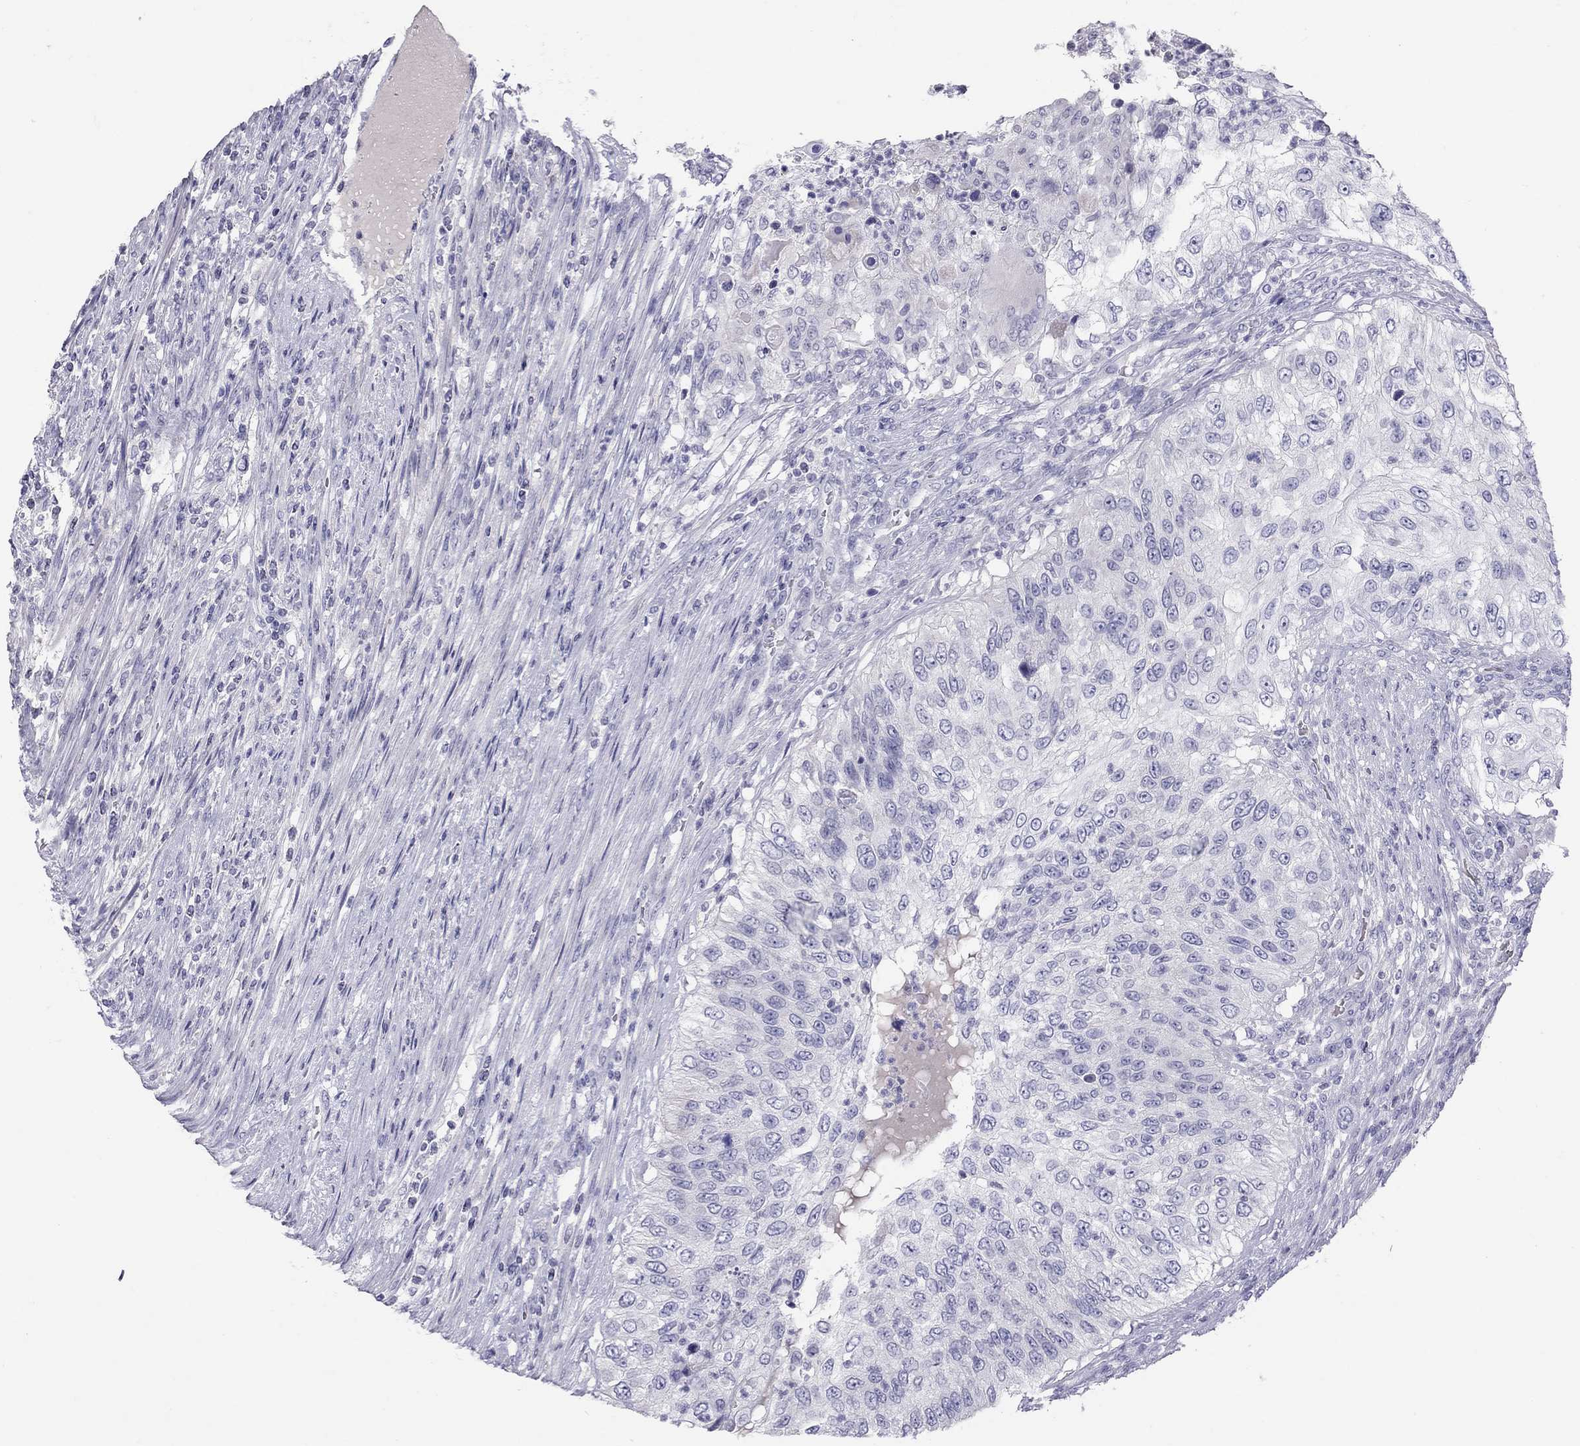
{"staining": {"intensity": "negative", "quantity": "none", "location": "none"}, "tissue": "urothelial cancer", "cell_type": "Tumor cells", "image_type": "cancer", "snomed": [{"axis": "morphology", "description": "Urothelial carcinoma, High grade"}, {"axis": "topography", "description": "Urinary bladder"}], "caption": "A micrograph of urothelial cancer stained for a protein demonstrates no brown staining in tumor cells. The staining was performed using DAB (3,3'-diaminobenzidine) to visualize the protein expression in brown, while the nuclei were stained in blue with hematoxylin (Magnification: 20x).", "gene": "MUC16", "patient": {"sex": "female", "age": 60}}